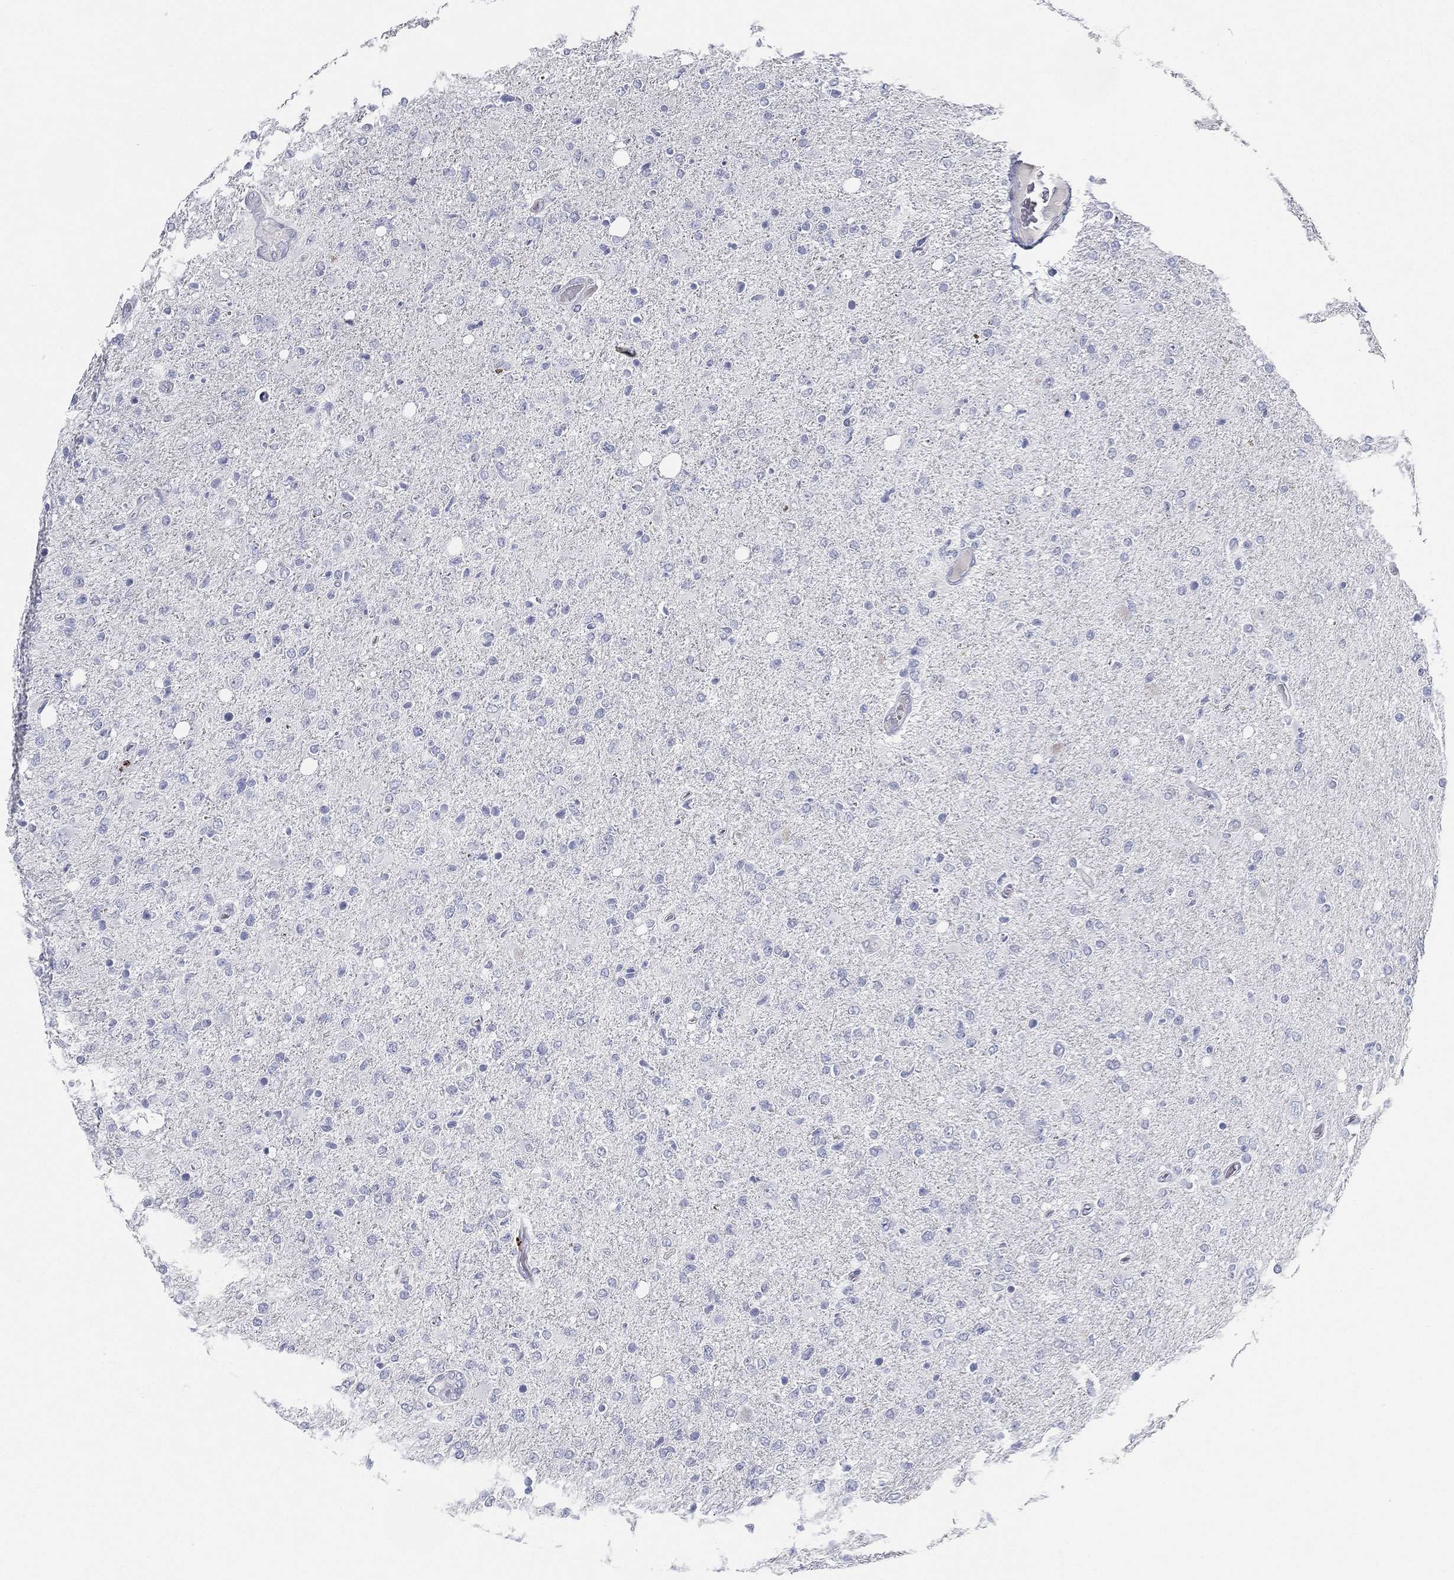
{"staining": {"intensity": "negative", "quantity": "none", "location": "none"}, "tissue": "glioma", "cell_type": "Tumor cells", "image_type": "cancer", "snomed": [{"axis": "morphology", "description": "Glioma, malignant, High grade"}, {"axis": "topography", "description": "Cerebral cortex"}], "caption": "Immunohistochemistry of human glioma shows no positivity in tumor cells. (Immunohistochemistry, brightfield microscopy, high magnification).", "gene": "SPPL2C", "patient": {"sex": "male", "age": 70}}